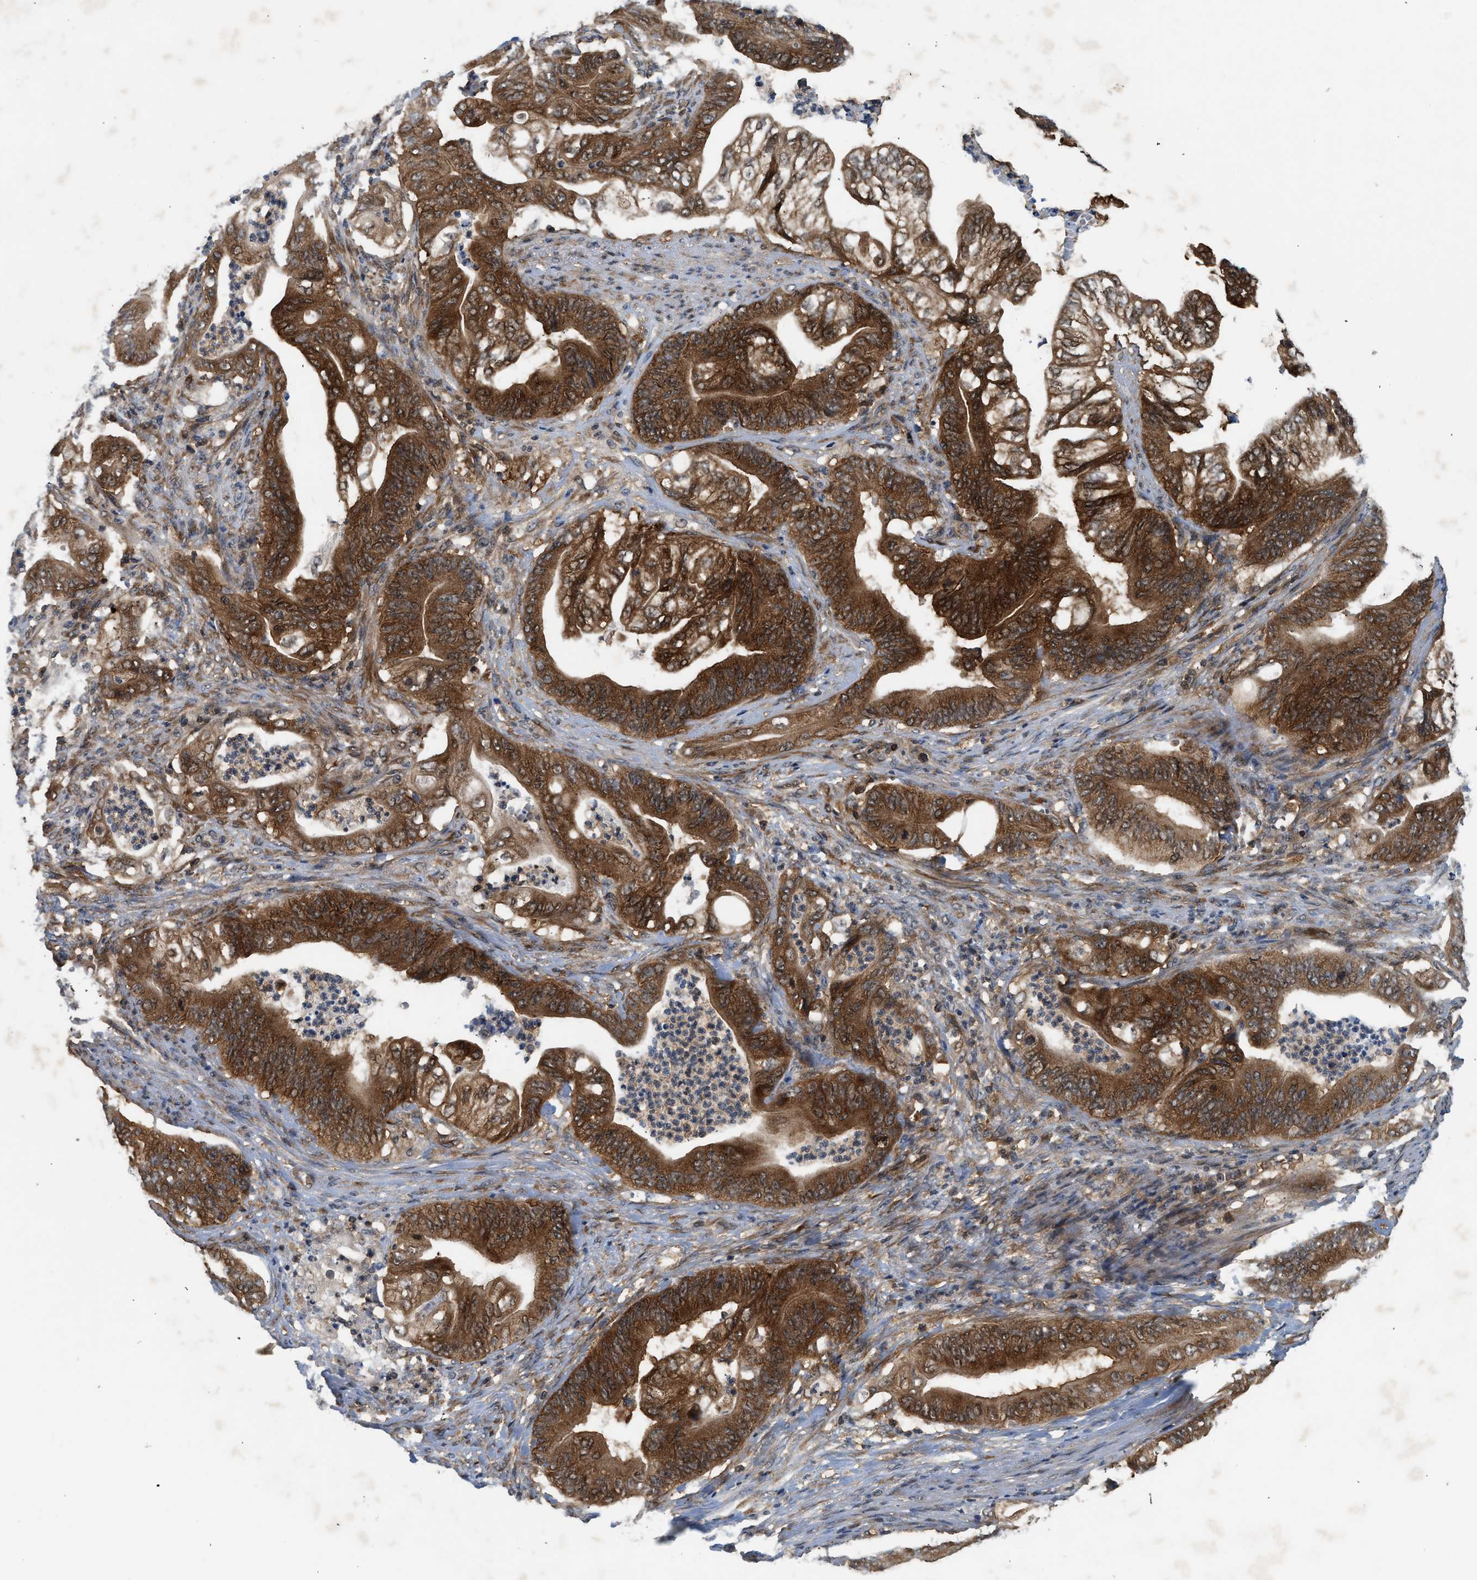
{"staining": {"intensity": "strong", "quantity": ">75%", "location": "cytoplasmic/membranous"}, "tissue": "stomach cancer", "cell_type": "Tumor cells", "image_type": "cancer", "snomed": [{"axis": "morphology", "description": "Adenocarcinoma, NOS"}, {"axis": "topography", "description": "Stomach"}], "caption": "This is an image of immunohistochemistry (IHC) staining of stomach cancer (adenocarcinoma), which shows strong staining in the cytoplasmic/membranous of tumor cells.", "gene": "OXSR1", "patient": {"sex": "female", "age": 73}}